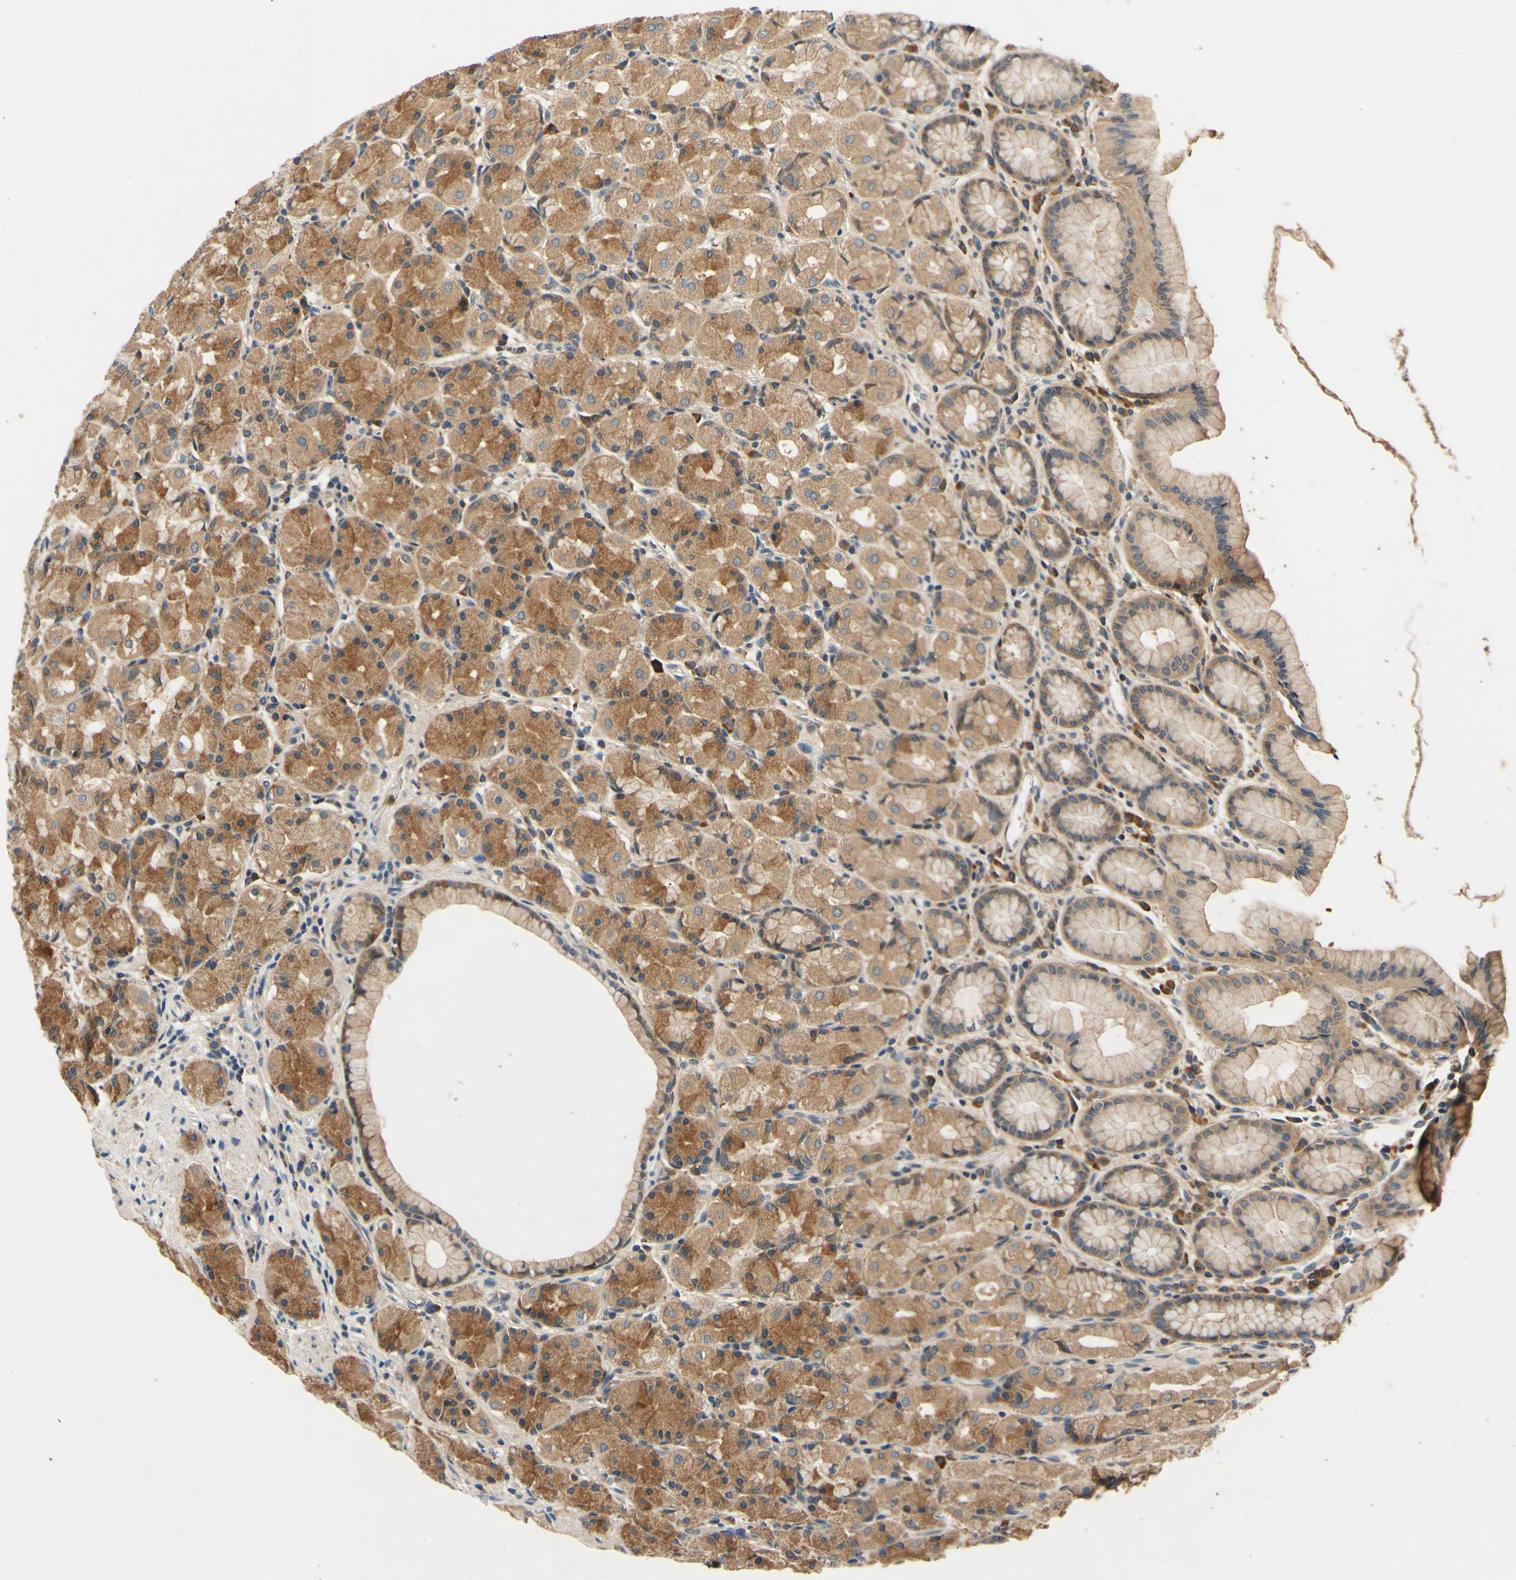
{"staining": {"intensity": "moderate", "quantity": ">75%", "location": "cytoplasmic/membranous"}, "tissue": "stomach", "cell_type": "Glandular cells", "image_type": "normal", "snomed": [{"axis": "morphology", "description": "Normal tissue, NOS"}, {"axis": "topography", "description": "Stomach, upper"}], "caption": "Immunohistochemistry (DAB (3,3'-diaminobenzidine)) staining of unremarkable human stomach reveals moderate cytoplasmic/membranous protein staining in about >75% of glandular cells.", "gene": "PLA2G4A", "patient": {"sex": "male", "age": 68}}